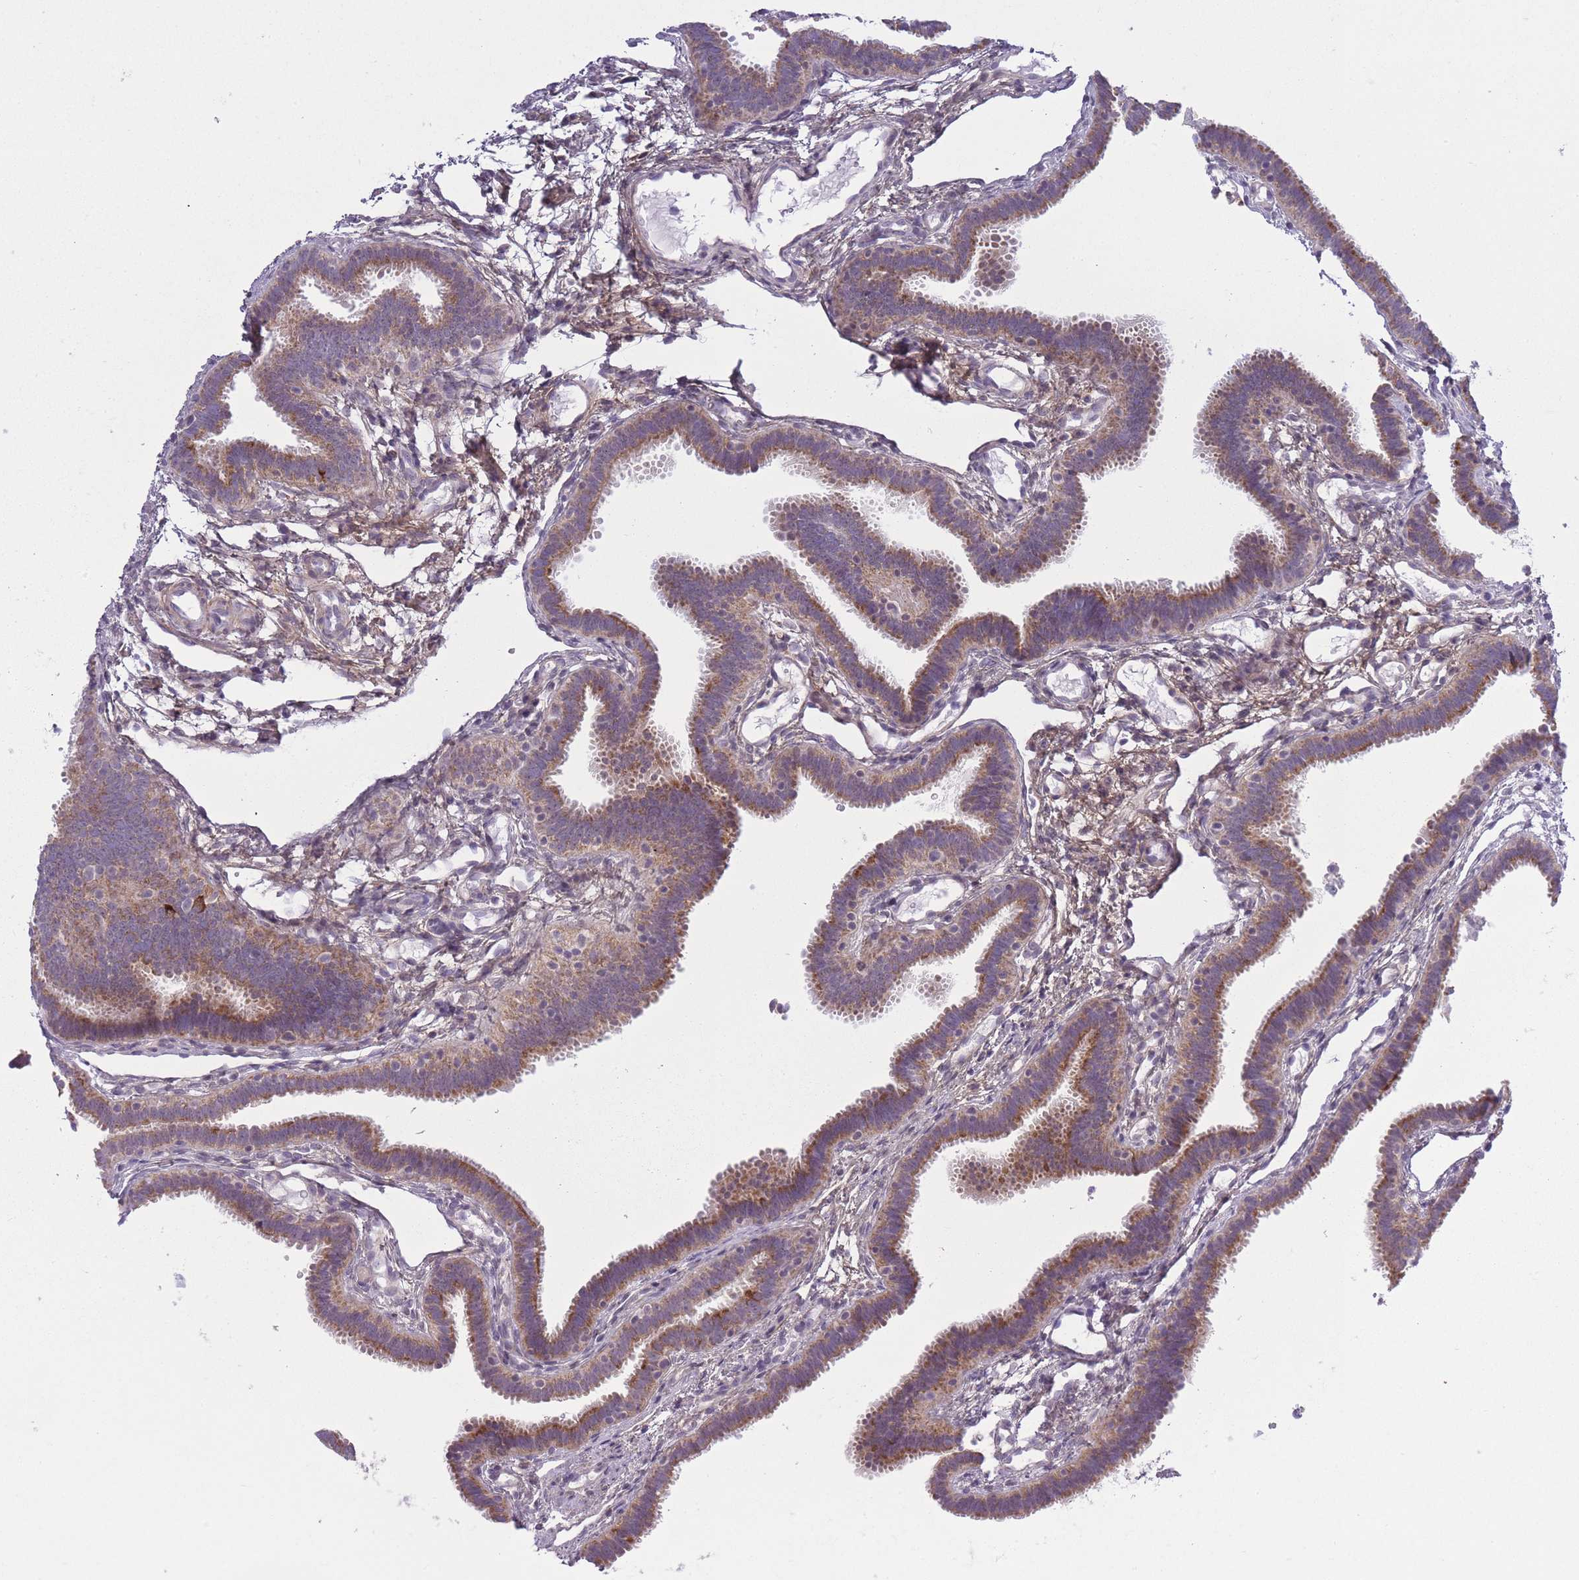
{"staining": {"intensity": "moderate", "quantity": "25%-75%", "location": "cytoplasmic/membranous"}, "tissue": "fallopian tube", "cell_type": "Glandular cells", "image_type": "normal", "snomed": [{"axis": "morphology", "description": "Normal tissue, NOS"}, {"axis": "topography", "description": "Fallopian tube"}], "caption": "Immunohistochemical staining of normal fallopian tube demonstrates 25%-75% levels of moderate cytoplasmic/membranous protein staining in about 25%-75% of glandular cells.", "gene": "ZBTB24", "patient": {"sex": "female", "age": 37}}